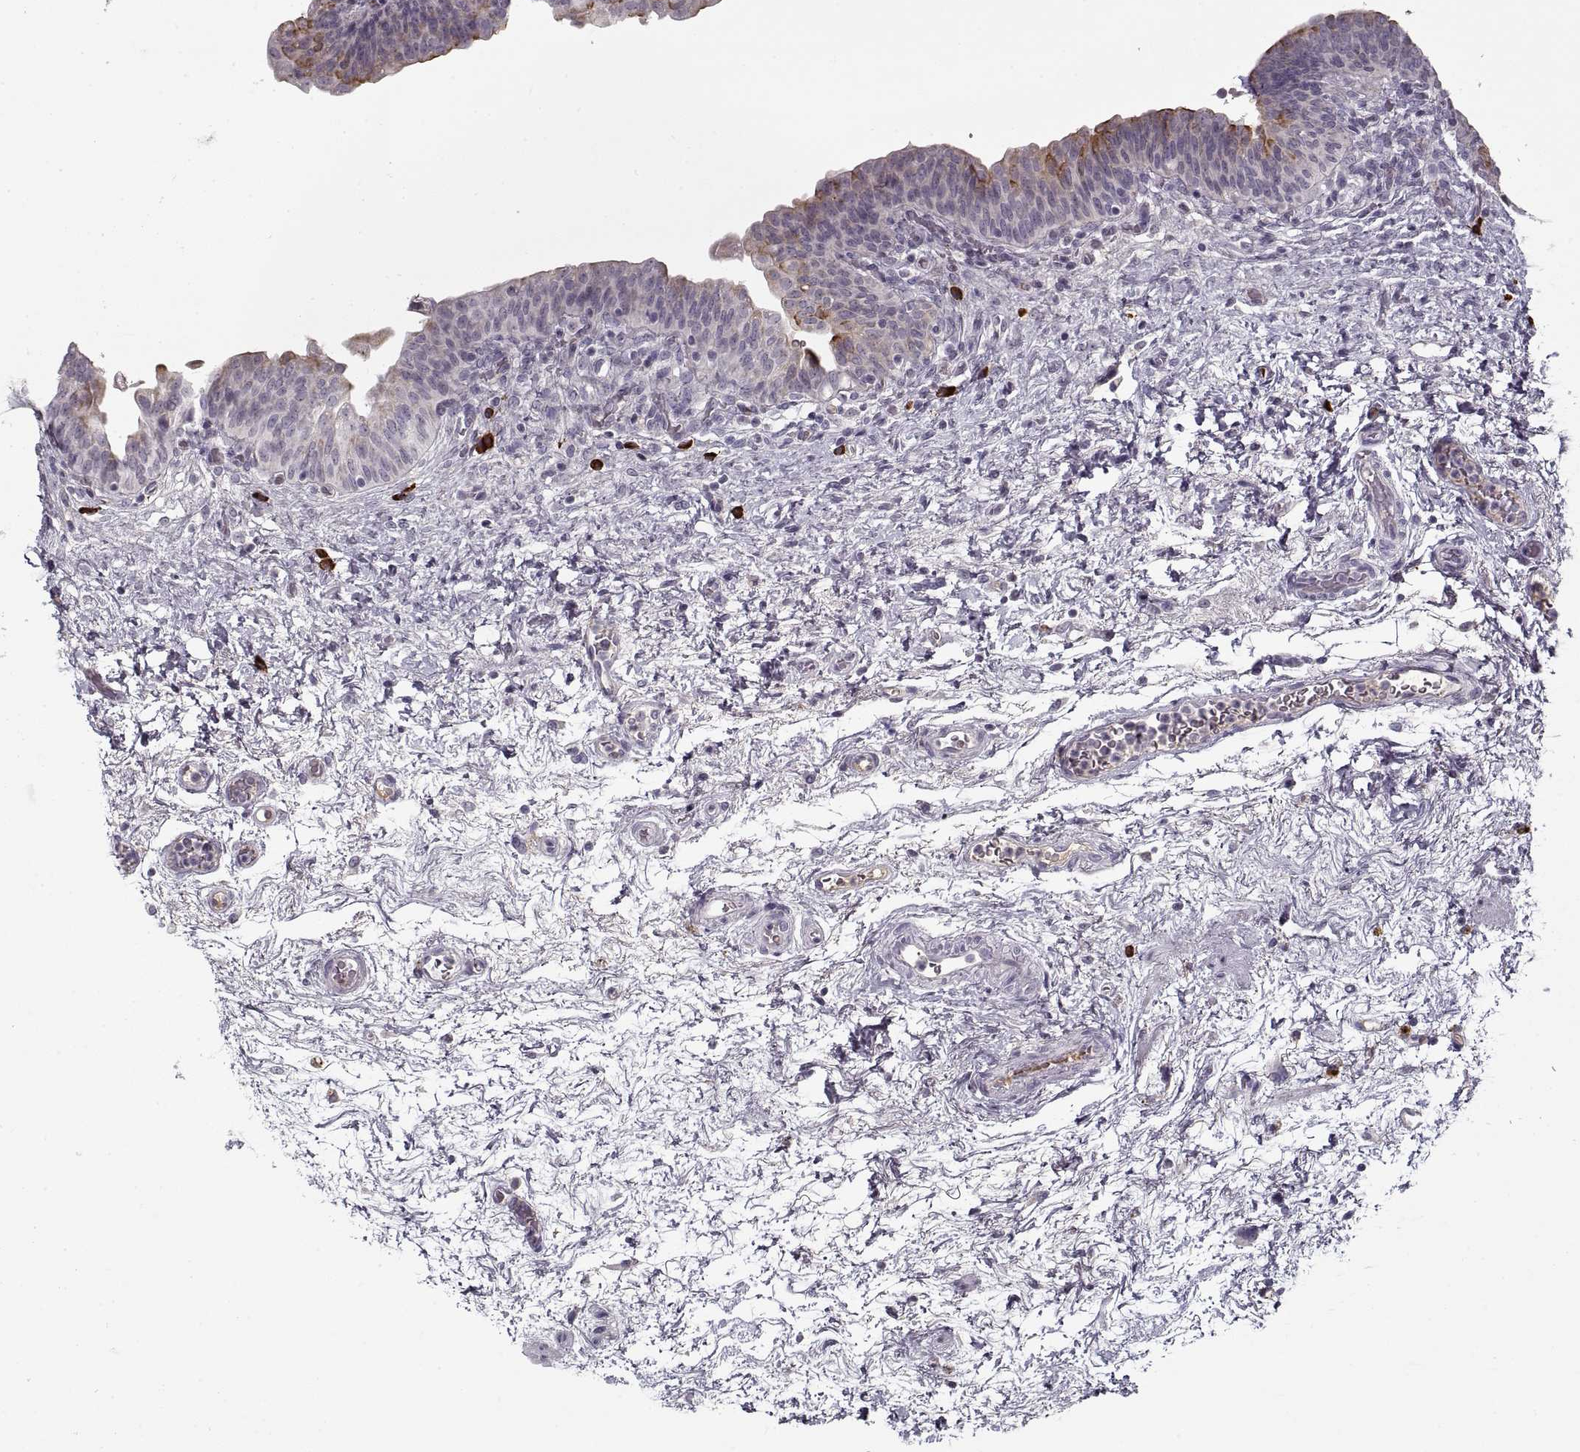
{"staining": {"intensity": "moderate", "quantity": "<25%", "location": "cytoplasmic/membranous"}, "tissue": "urinary bladder", "cell_type": "Urothelial cells", "image_type": "normal", "snomed": [{"axis": "morphology", "description": "Normal tissue, NOS"}, {"axis": "topography", "description": "Urinary bladder"}], "caption": "DAB (3,3'-diaminobenzidine) immunohistochemical staining of normal human urinary bladder demonstrates moderate cytoplasmic/membranous protein positivity in about <25% of urothelial cells. (Brightfield microscopy of DAB IHC at high magnification).", "gene": "GAD2", "patient": {"sex": "male", "age": 69}}